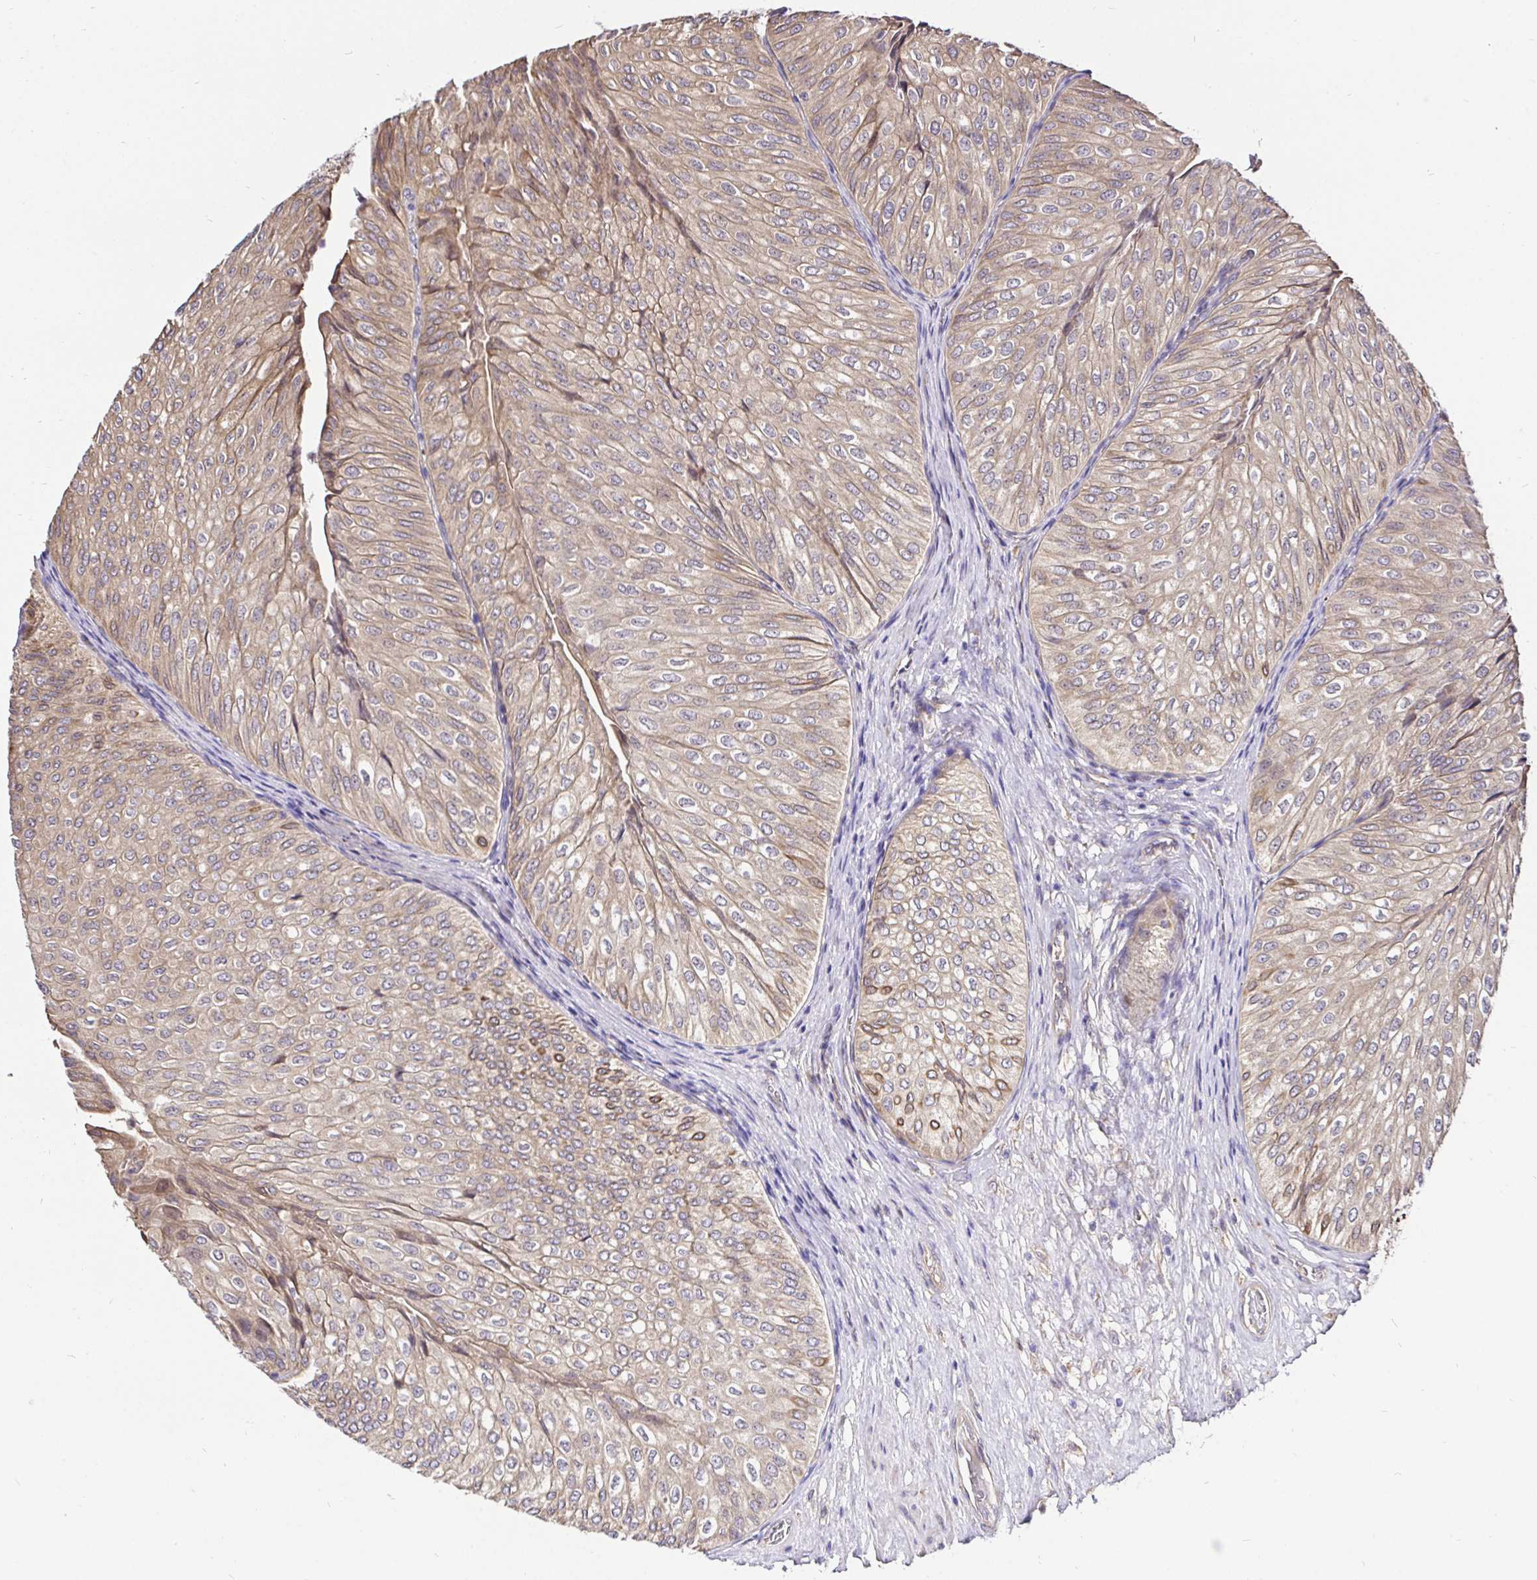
{"staining": {"intensity": "weak", "quantity": "25%-75%", "location": "cytoplasmic/membranous"}, "tissue": "urothelial cancer", "cell_type": "Tumor cells", "image_type": "cancer", "snomed": [{"axis": "morphology", "description": "Urothelial carcinoma, NOS"}, {"axis": "topography", "description": "Urinary bladder"}], "caption": "An immunohistochemistry micrograph of tumor tissue is shown. Protein staining in brown highlights weak cytoplasmic/membranous positivity in urothelial cancer within tumor cells. Immunohistochemistry stains the protein of interest in brown and the nuclei are stained blue.", "gene": "CCDC122", "patient": {"sex": "male", "age": 62}}